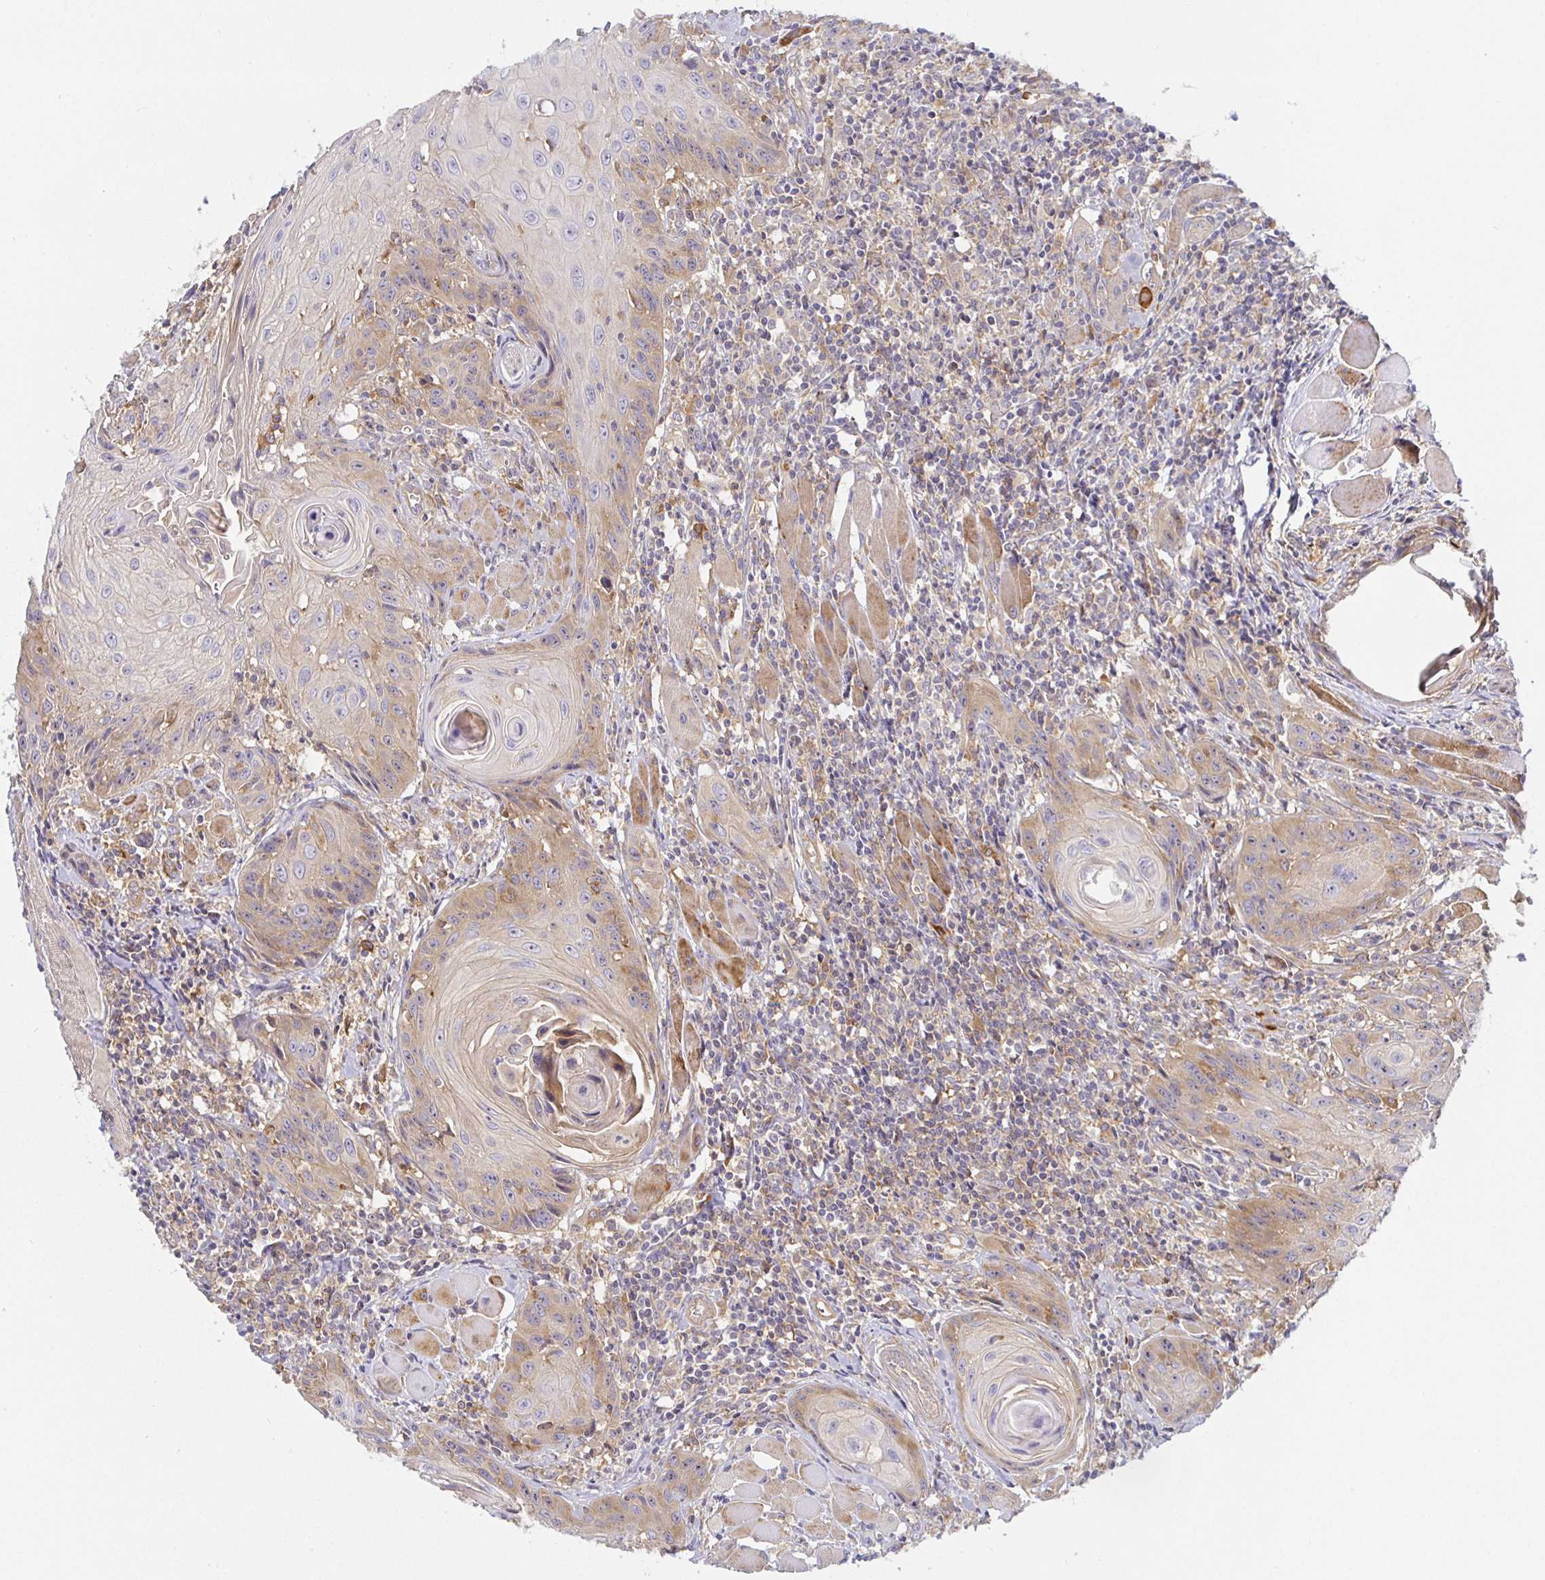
{"staining": {"intensity": "moderate", "quantity": ">75%", "location": "cytoplasmic/membranous"}, "tissue": "head and neck cancer", "cell_type": "Tumor cells", "image_type": "cancer", "snomed": [{"axis": "morphology", "description": "Squamous cell carcinoma, NOS"}, {"axis": "topography", "description": "Oral tissue"}, {"axis": "topography", "description": "Head-Neck"}], "caption": "Tumor cells reveal medium levels of moderate cytoplasmic/membranous staining in approximately >75% of cells in human head and neck cancer (squamous cell carcinoma).", "gene": "SNX8", "patient": {"sex": "male", "age": 58}}